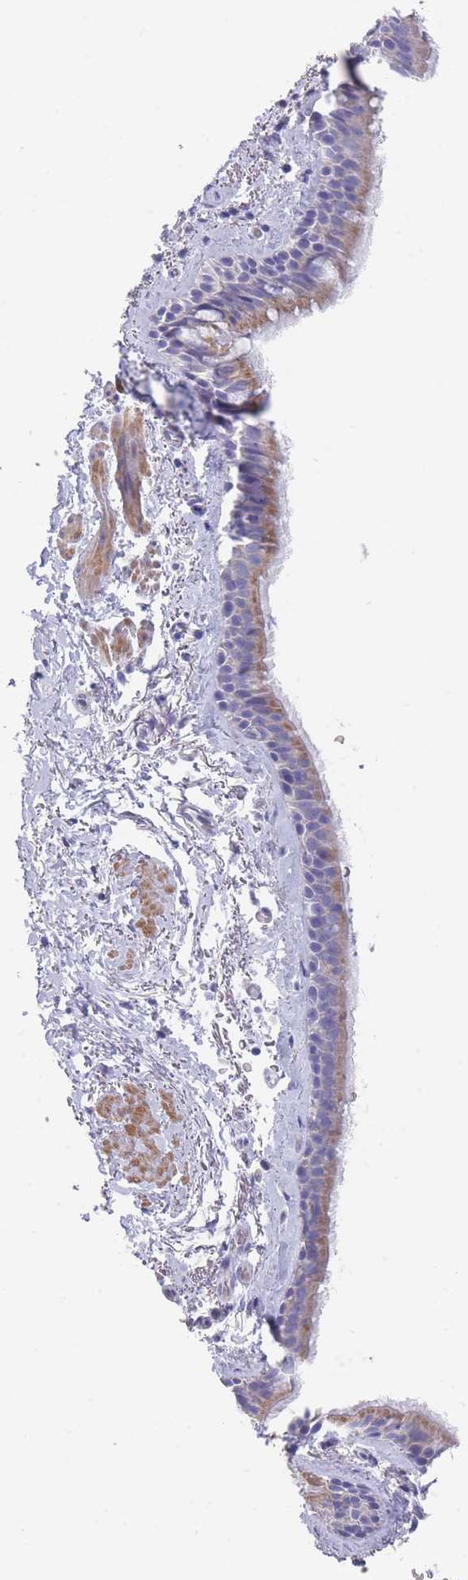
{"staining": {"intensity": "weak", "quantity": "25%-75%", "location": "cytoplasmic/membranous"}, "tissue": "bronchus", "cell_type": "Respiratory epithelial cells", "image_type": "normal", "snomed": [{"axis": "morphology", "description": "Normal tissue, NOS"}, {"axis": "topography", "description": "Lymph node"}, {"axis": "topography", "description": "Cartilage tissue"}, {"axis": "topography", "description": "Bronchus"}], "caption": "Protein positivity by immunohistochemistry (IHC) shows weak cytoplasmic/membranous staining in approximately 25%-75% of respiratory epithelial cells in normal bronchus.", "gene": "SCCPDH", "patient": {"sex": "female", "age": 70}}